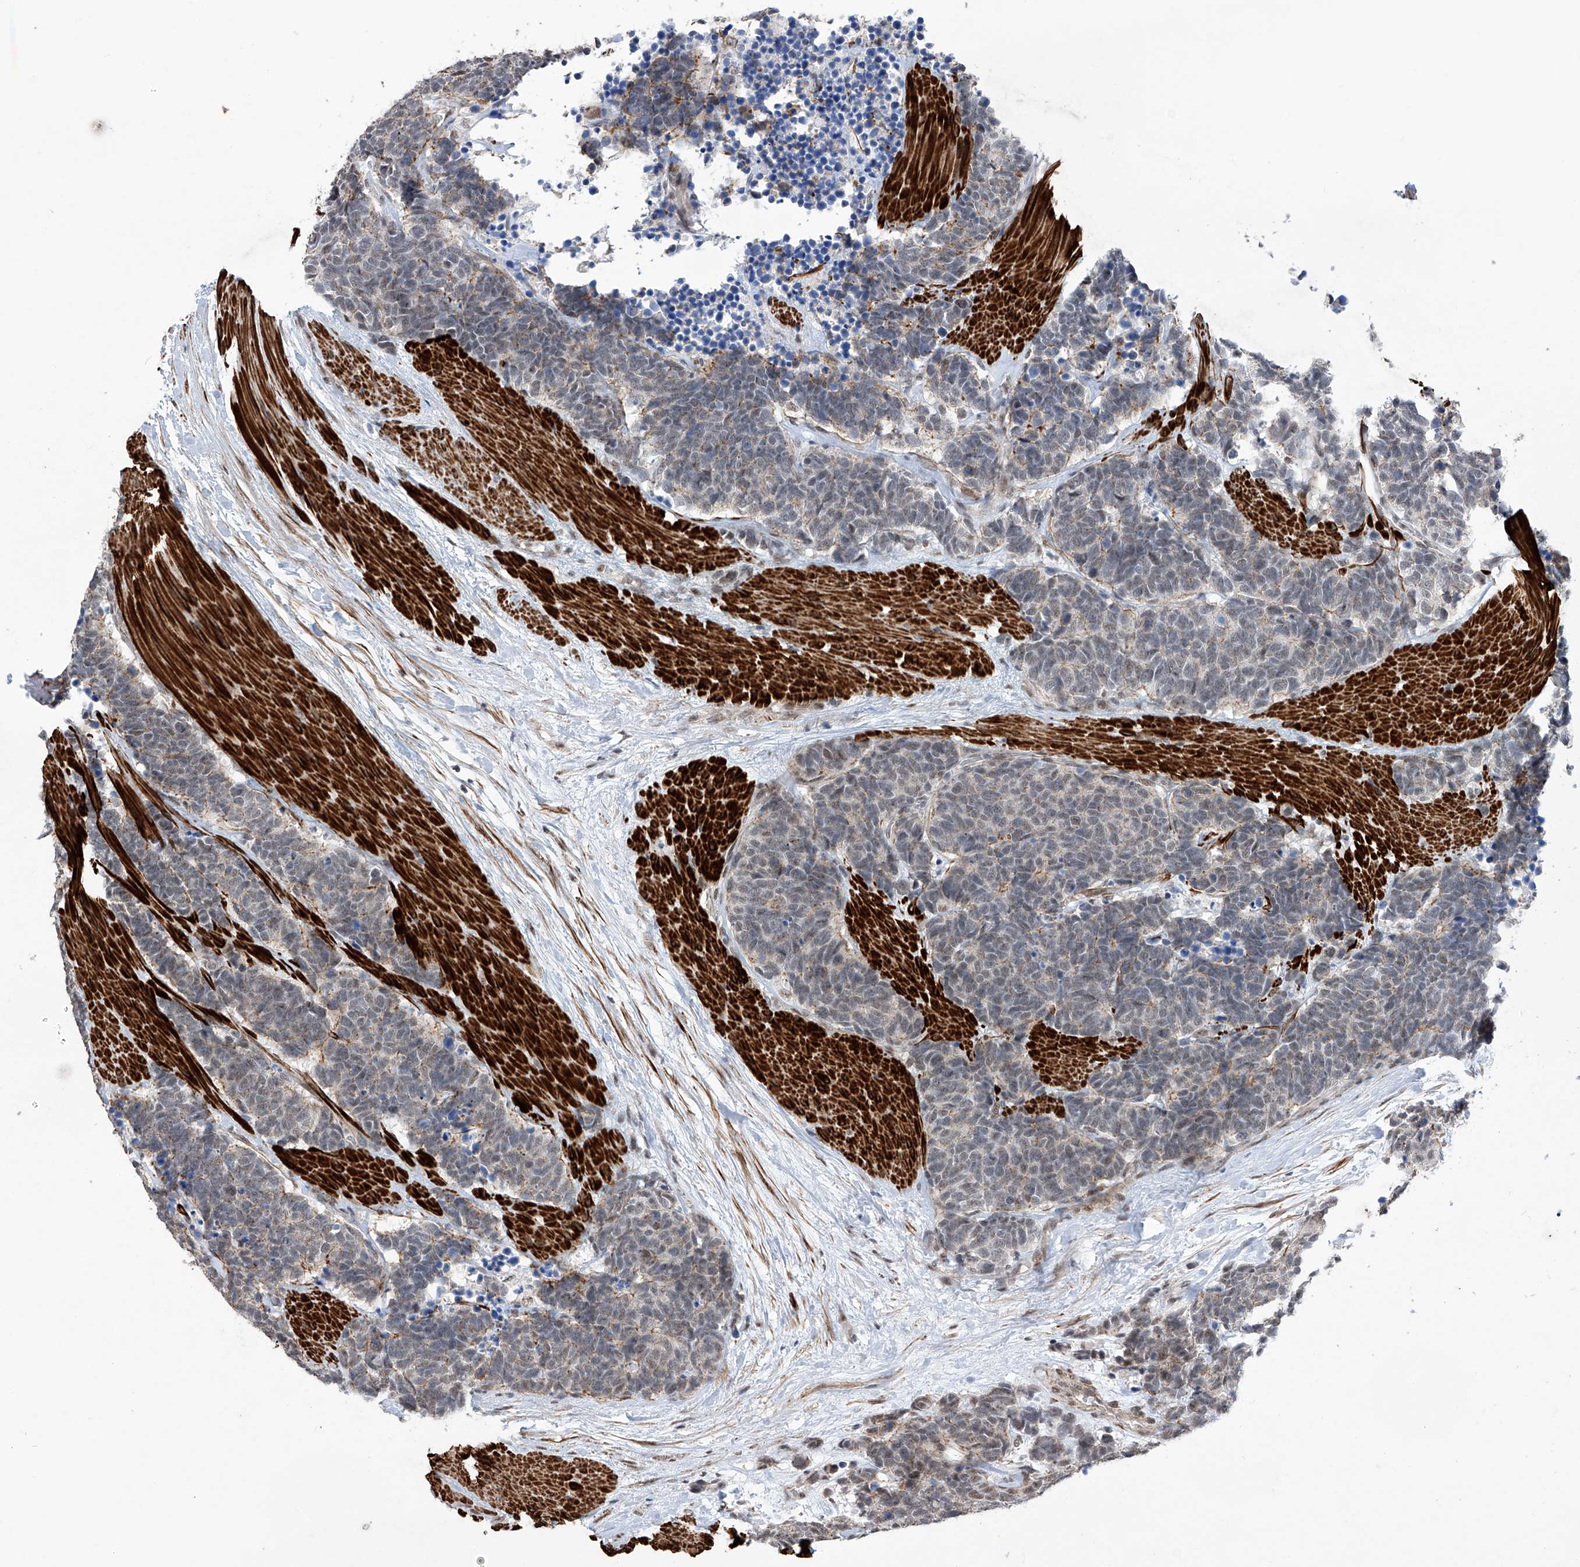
{"staining": {"intensity": "negative", "quantity": "none", "location": "none"}, "tissue": "carcinoid", "cell_type": "Tumor cells", "image_type": "cancer", "snomed": [{"axis": "morphology", "description": "Carcinoma, NOS"}, {"axis": "morphology", "description": "Carcinoid, malignant, NOS"}, {"axis": "topography", "description": "Urinary bladder"}], "caption": "High power microscopy histopathology image of an immunohistochemistry image of carcinoid, revealing no significant positivity in tumor cells. The staining is performed using DAB brown chromogen with nuclei counter-stained in using hematoxylin.", "gene": "NFATC4", "patient": {"sex": "male", "age": 57}}